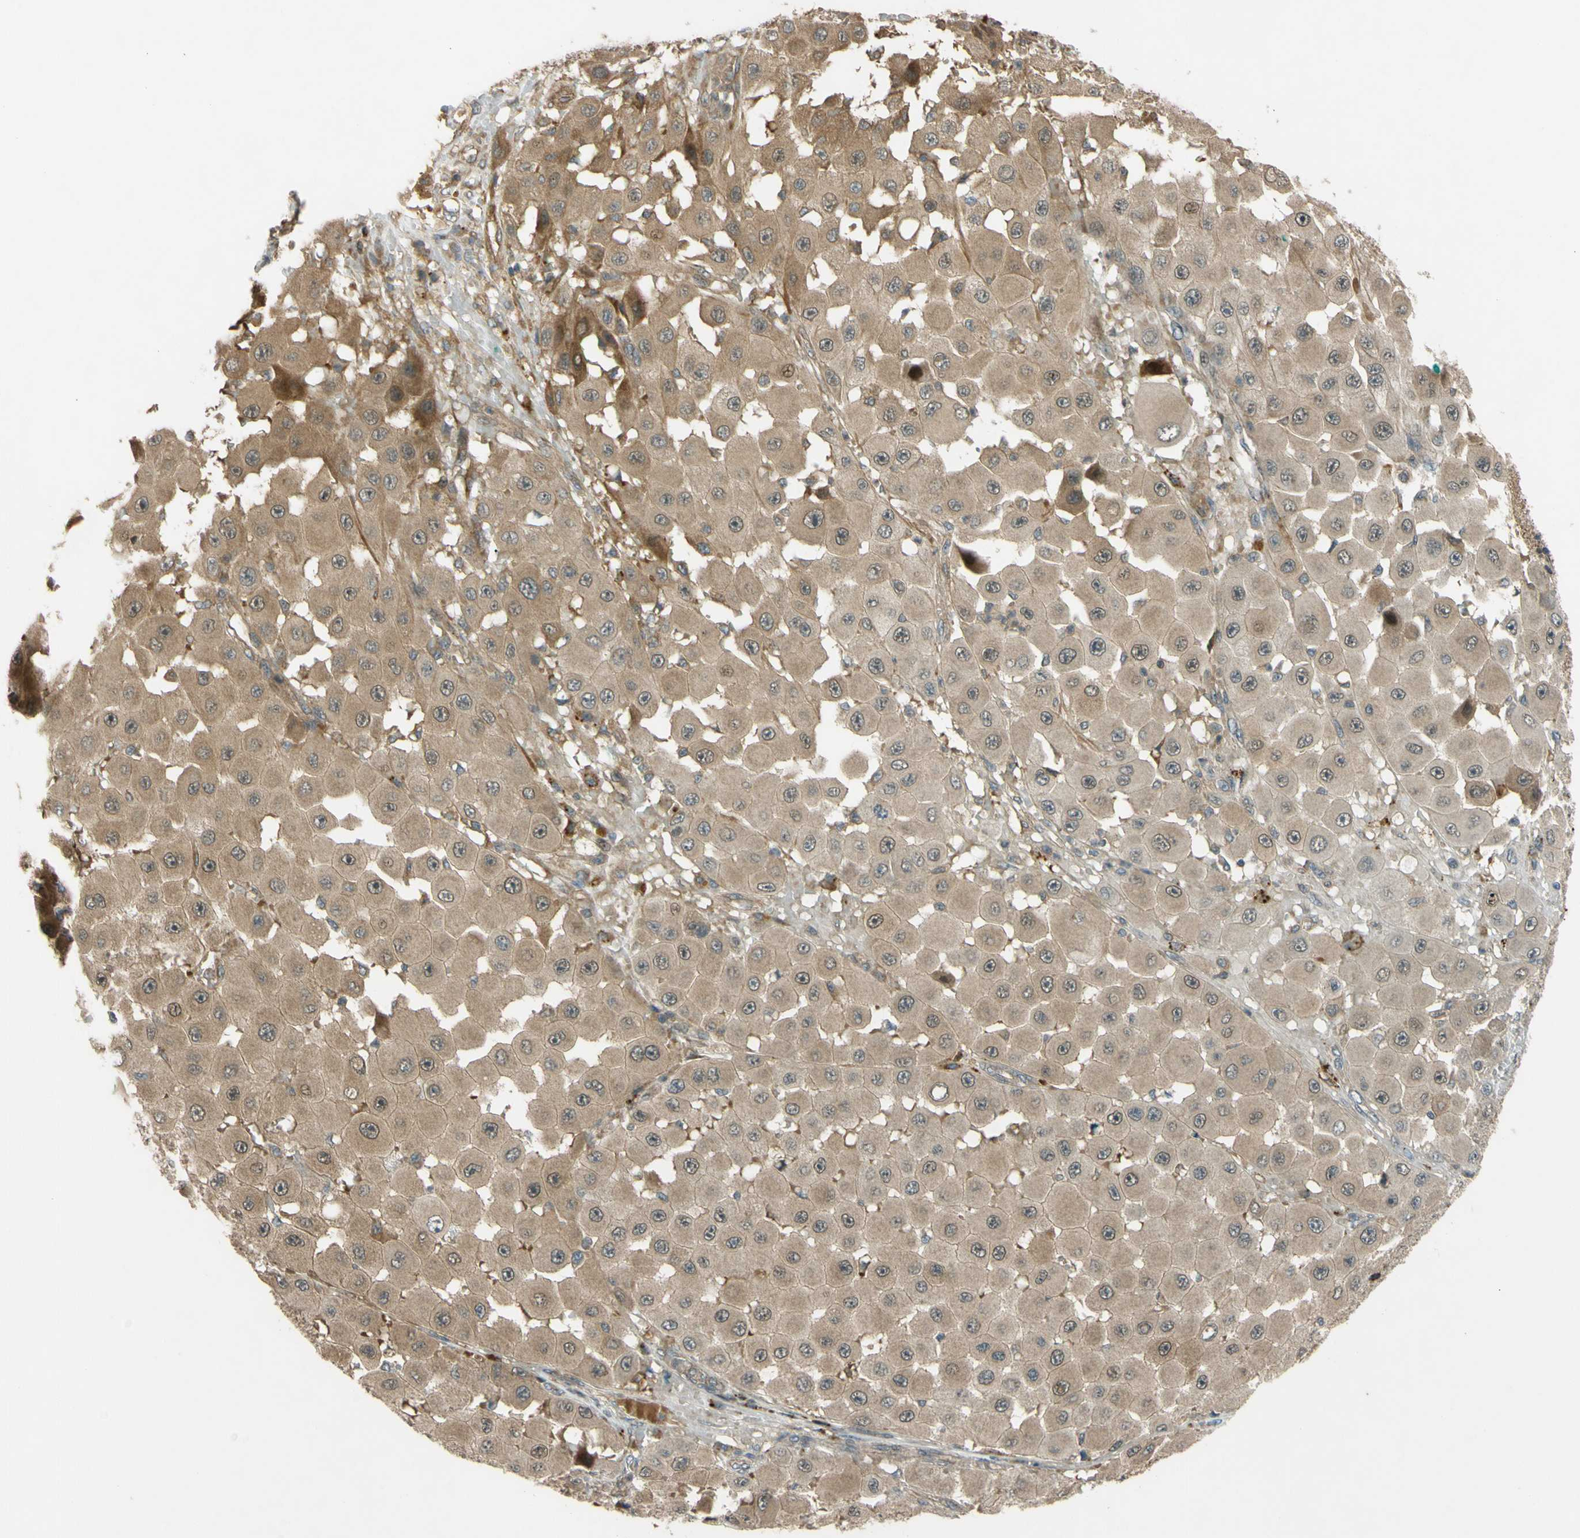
{"staining": {"intensity": "moderate", "quantity": ">75%", "location": "cytoplasmic/membranous"}, "tissue": "melanoma", "cell_type": "Tumor cells", "image_type": "cancer", "snomed": [{"axis": "morphology", "description": "Malignant melanoma, NOS"}, {"axis": "topography", "description": "Skin"}], "caption": "Protein staining of melanoma tissue reveals moderate cytoplasmic/membranous positivity in about >75% of tumor cells.", "gene": "FLII", "patient": {"sex": "female", "age": 81}}